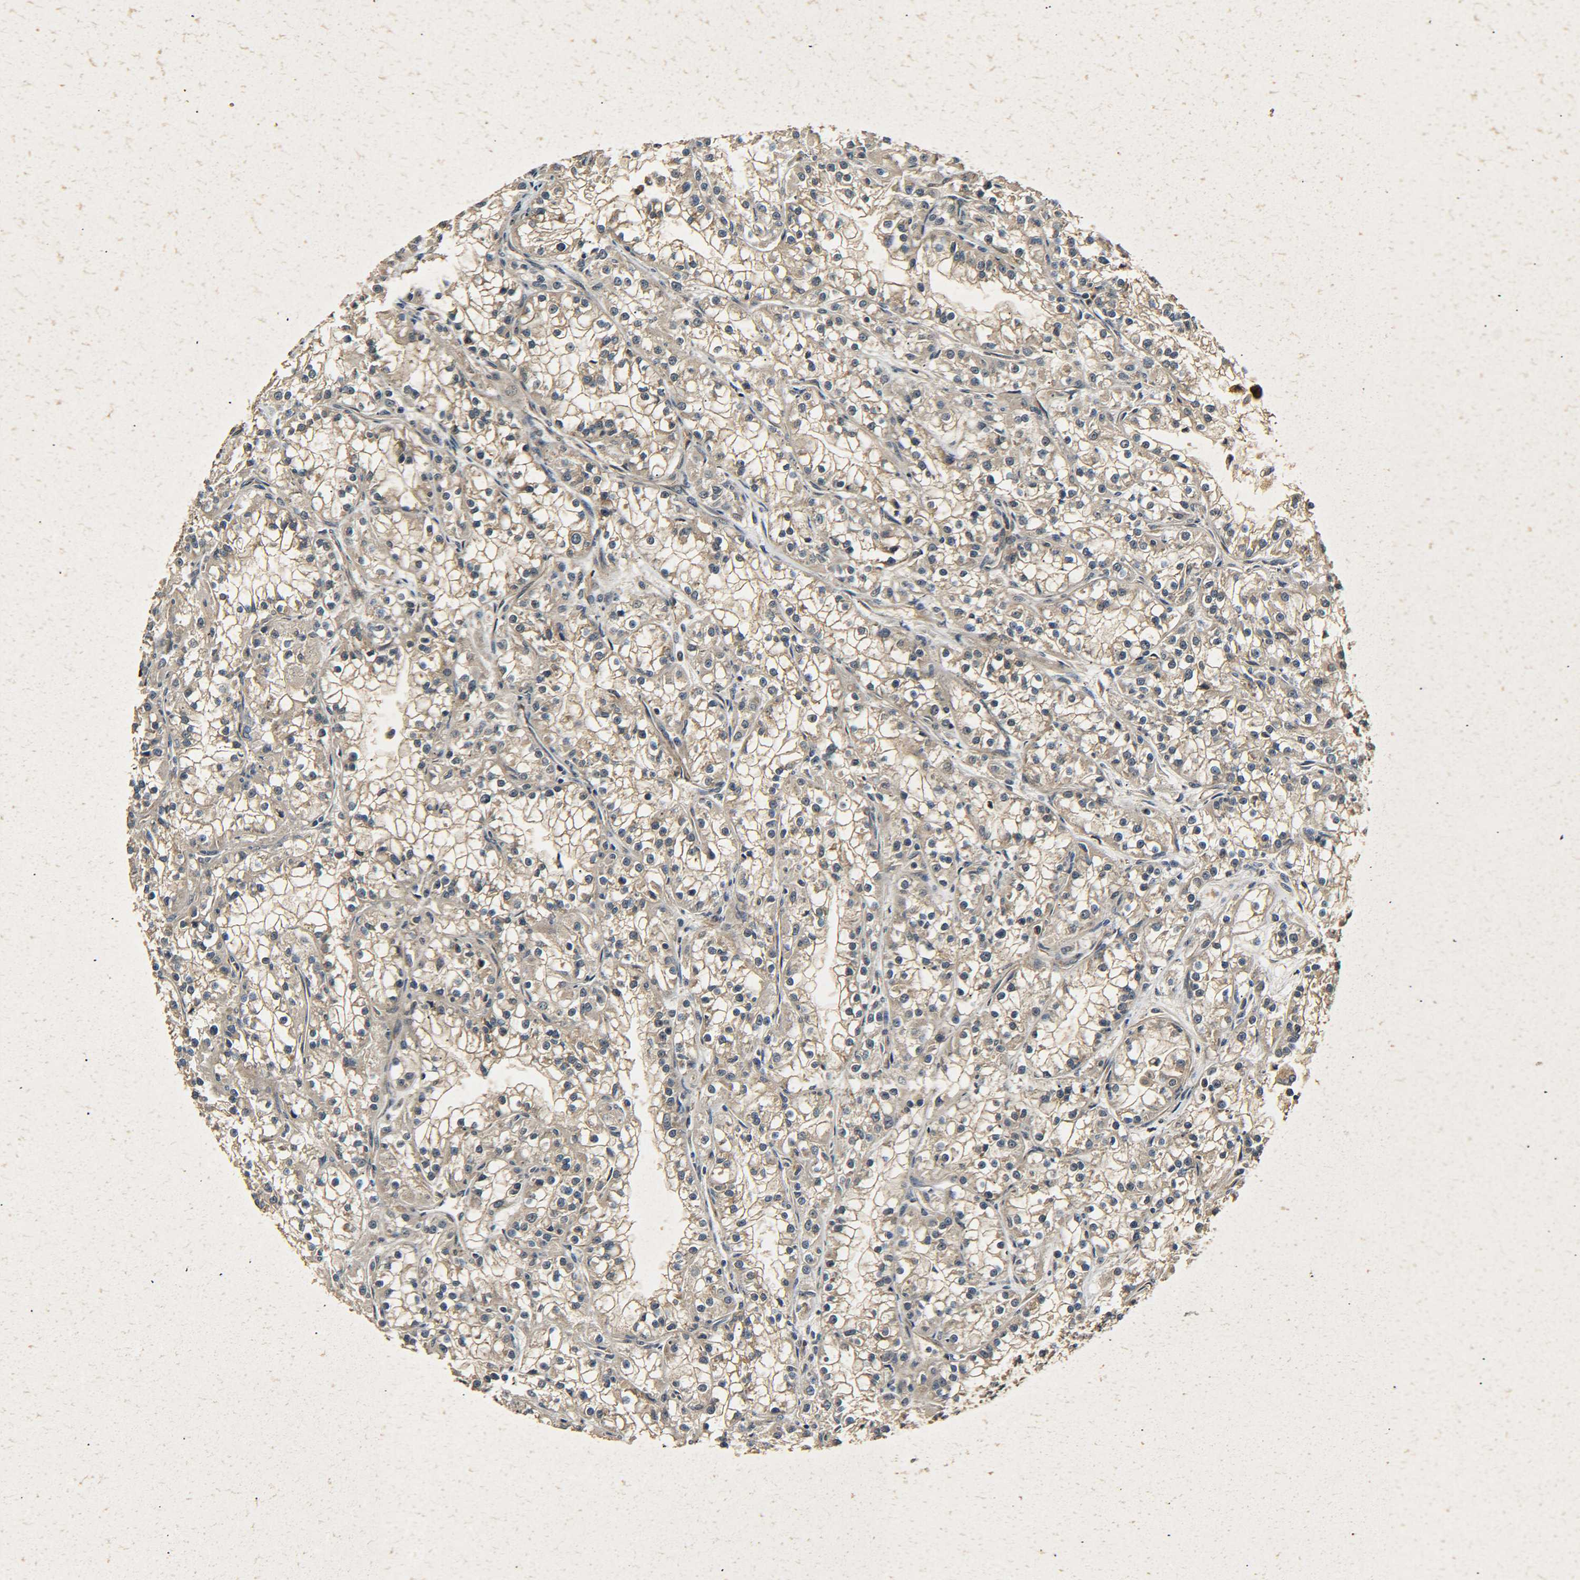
{"staining": {"intensity": "weak", "quantity": ">75%", "location": "cytoplasmic/membranous"}, "tissue": "renal cancer", "cell_type": "Tumor cells", "image_type": "cancer", "snomed": [{"axis": "morphology", "description": "Adenocarcinoma, NOS"}, {"axis": "topography", "description": "Kidney"}], "caption": "Renal adenocarcinoma stained with a protein marker displays weak staining in tumor cells.", "gene": "MEIS1", "patient": {"sex": "female", "age": 52}}